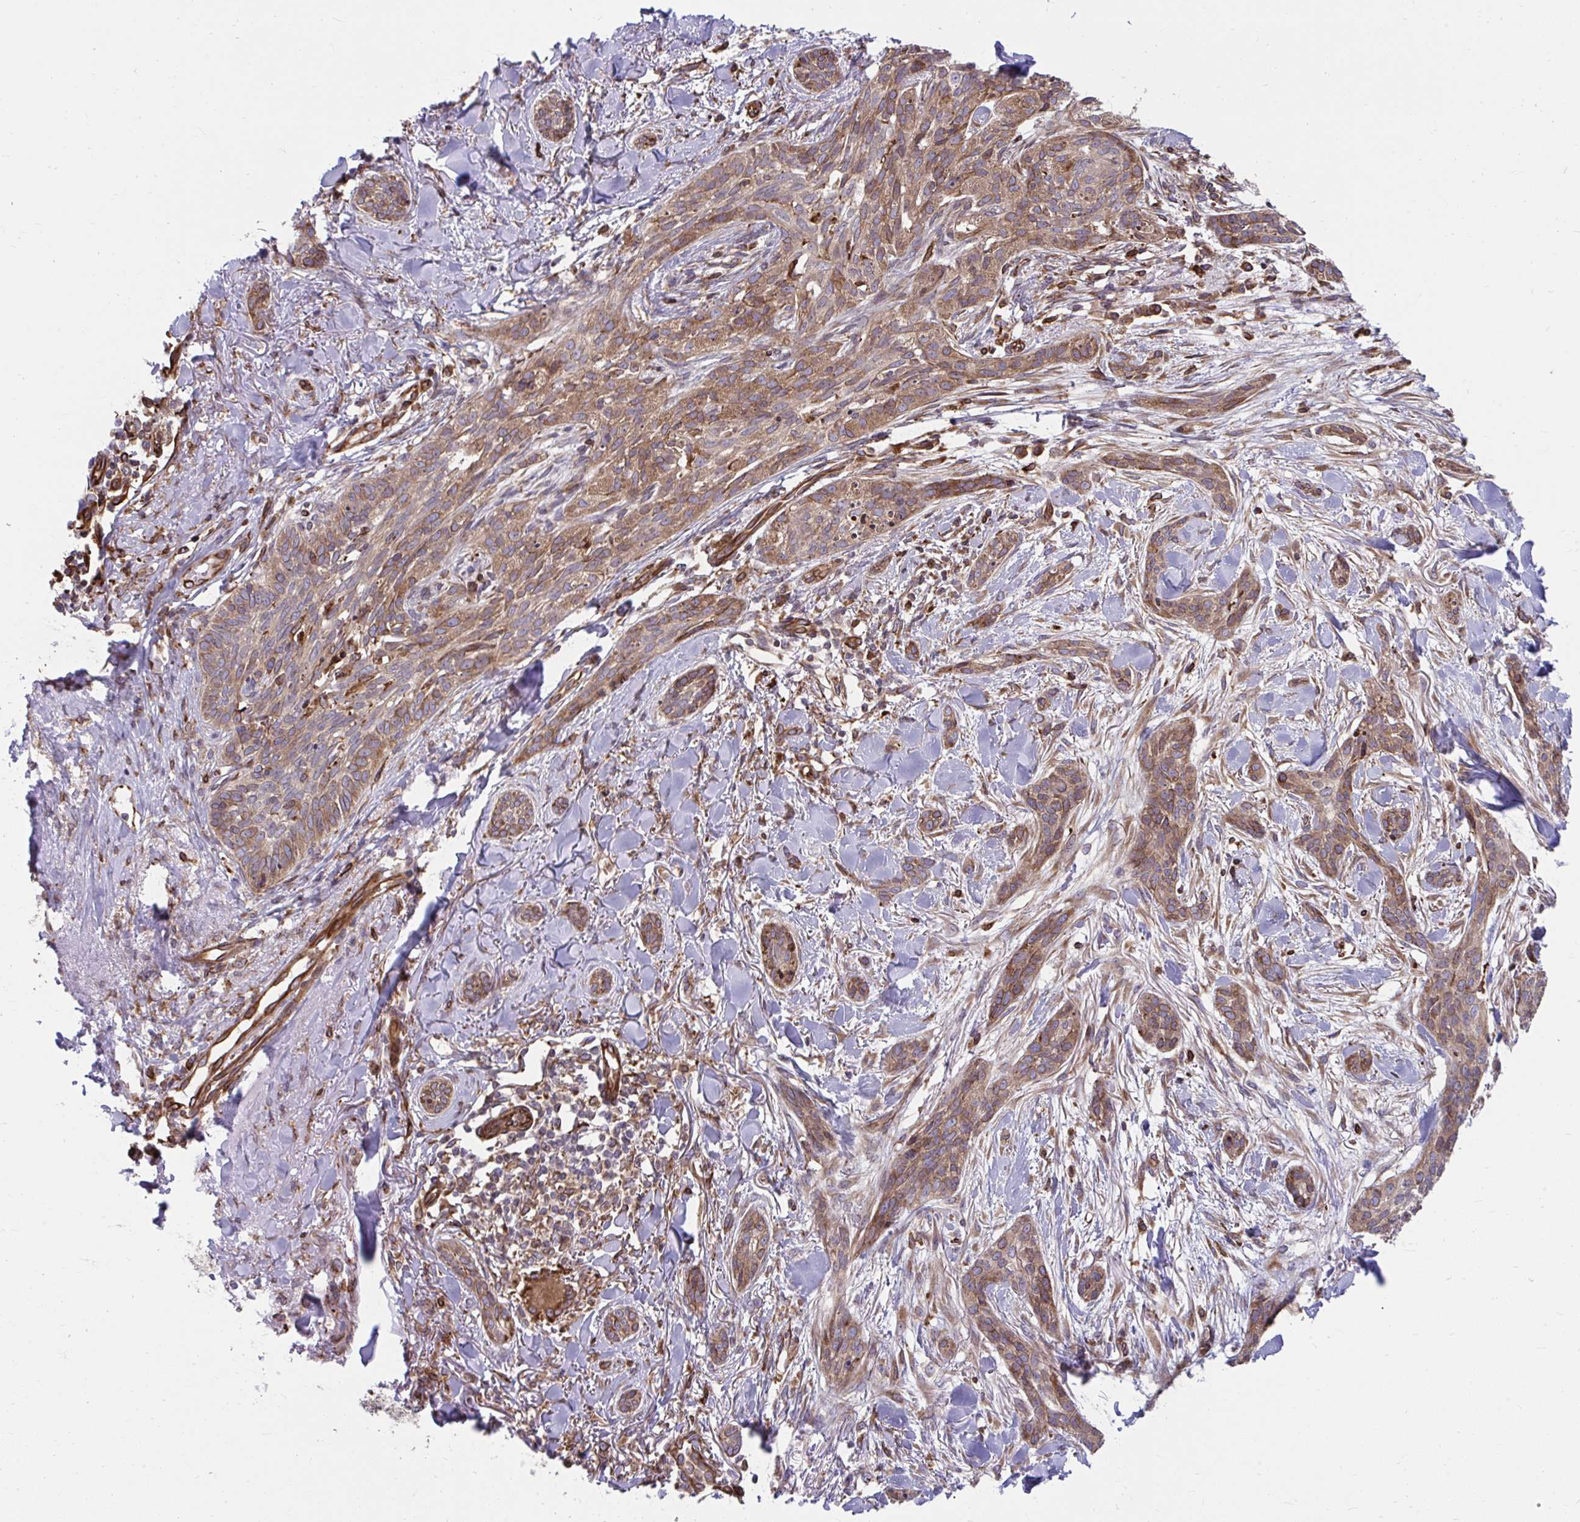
{"staining": {"intensity": "weak", "quantity": ">75%", "location": "cytoplasmic/membranous"}, "tissue": "skin cancer", "cell_type": "Tumor cells", "image_type": "cancer", "snomed": [{"axis": "morphology", "description": "Basal cell carcinoma"}, {"axis": "topography", "description": "Skin"}], "caption": "This histopathology image displays immunohistochemistry (IHC) staining of human basal cell carcinoma (skin), with low weak cytoplasmic/membranous expression in about >75% of tumor cells.", "gene": "STIM2", "patient": {"sex": "male", "age": 52}}